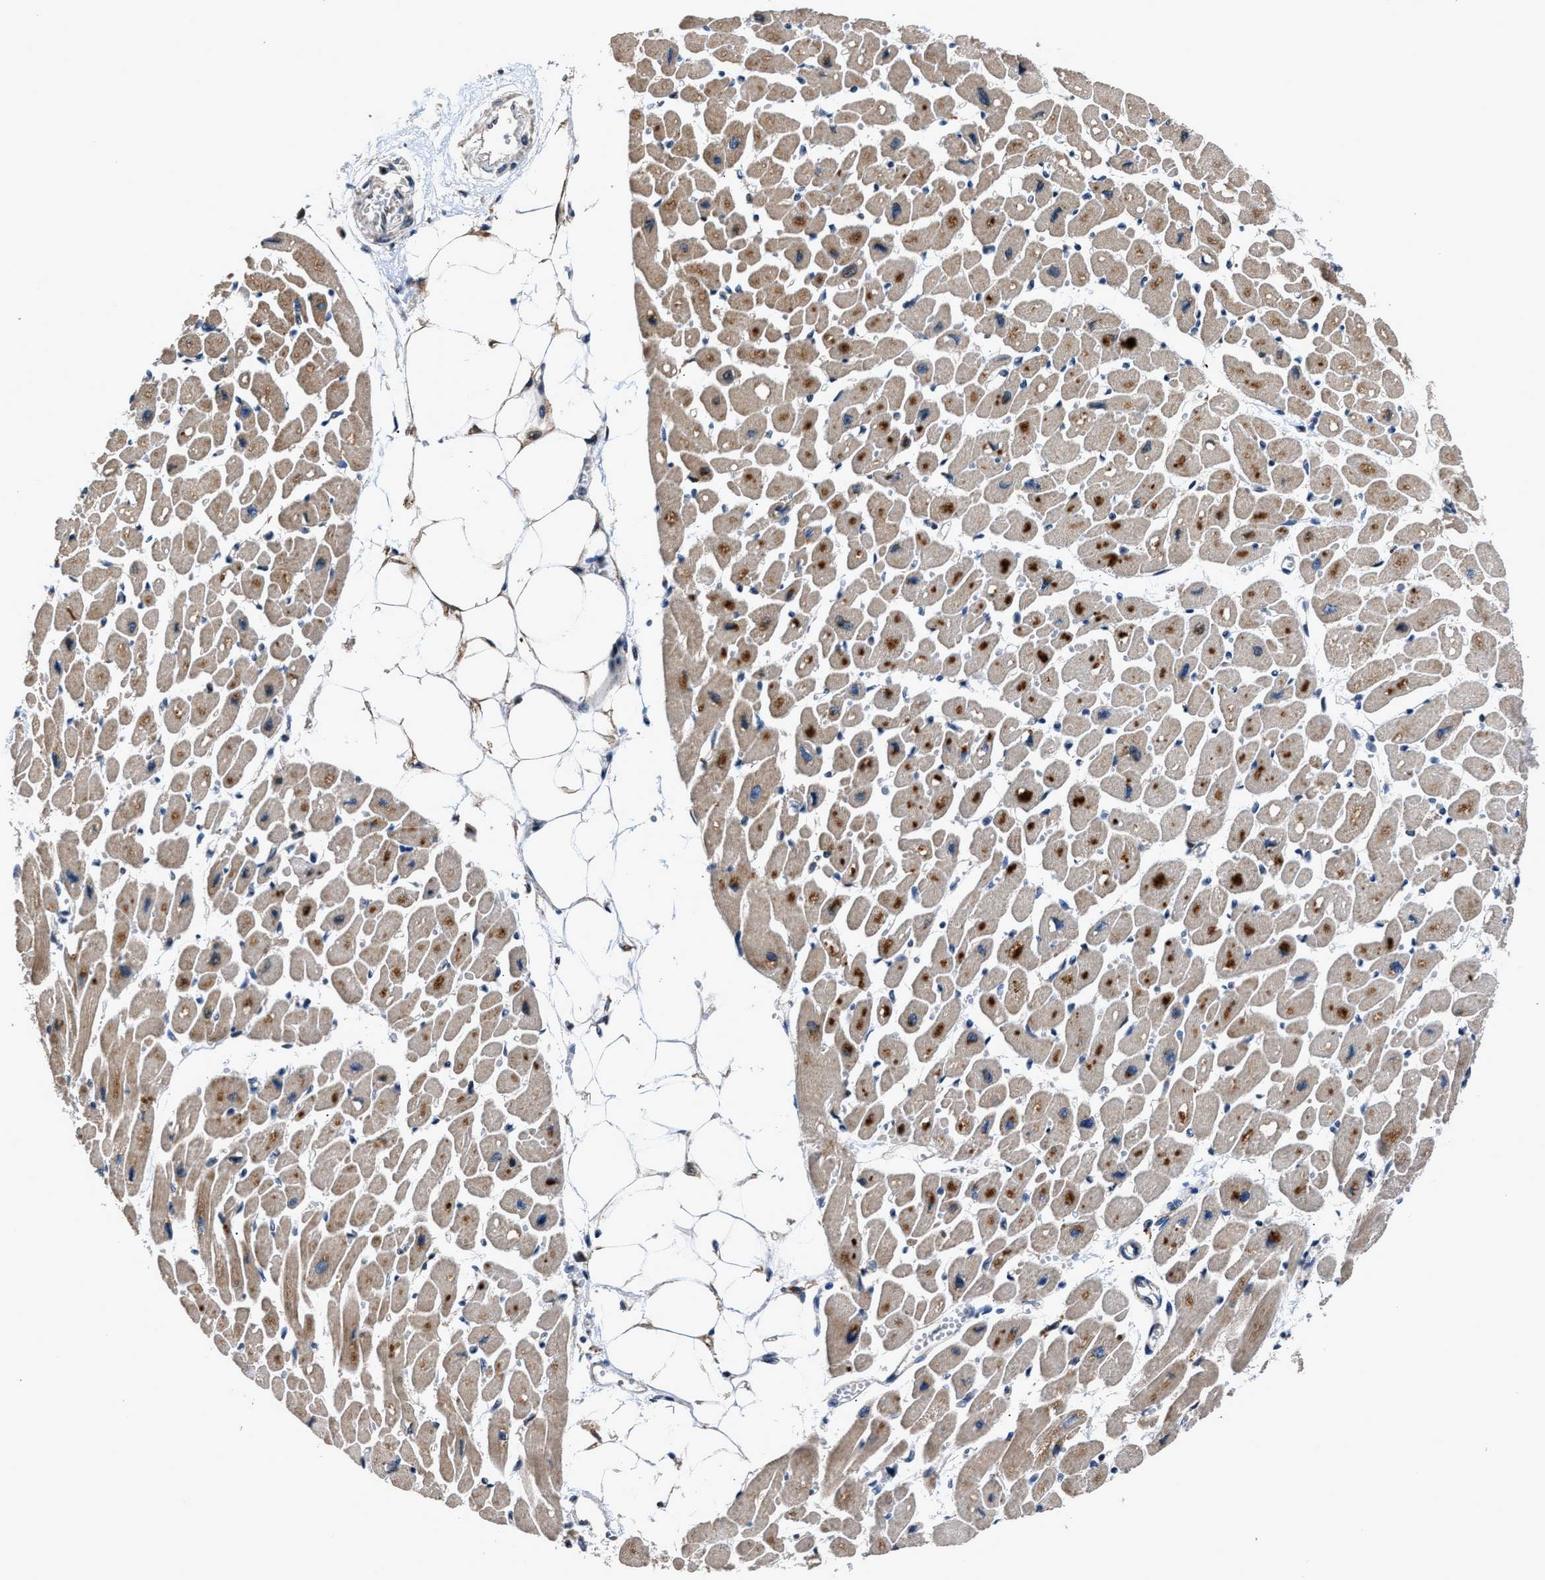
{"staining": {"intensity": "weak", "quantity": "25%-75%", "location": "cytoplasmic/membranous"}, "tissue": "heart muscle", "cell_type": "Cardiomyocytes", "image_type": "normal", "snomed": [{"axis": "morphology", "description": "Normal tissue, NOS"}, {"axis": "topography", "description": "Heart"}], "caption": "High-power microscopy captured an IHC photomicrograph of unremarkable heart muscle, revealing weak cytoplasmic/membranous positivity in approximately 25%-75% of cardiomyocytes.", "gene": "TNRC18", "patient": {"sex": "female", "age": 54}}